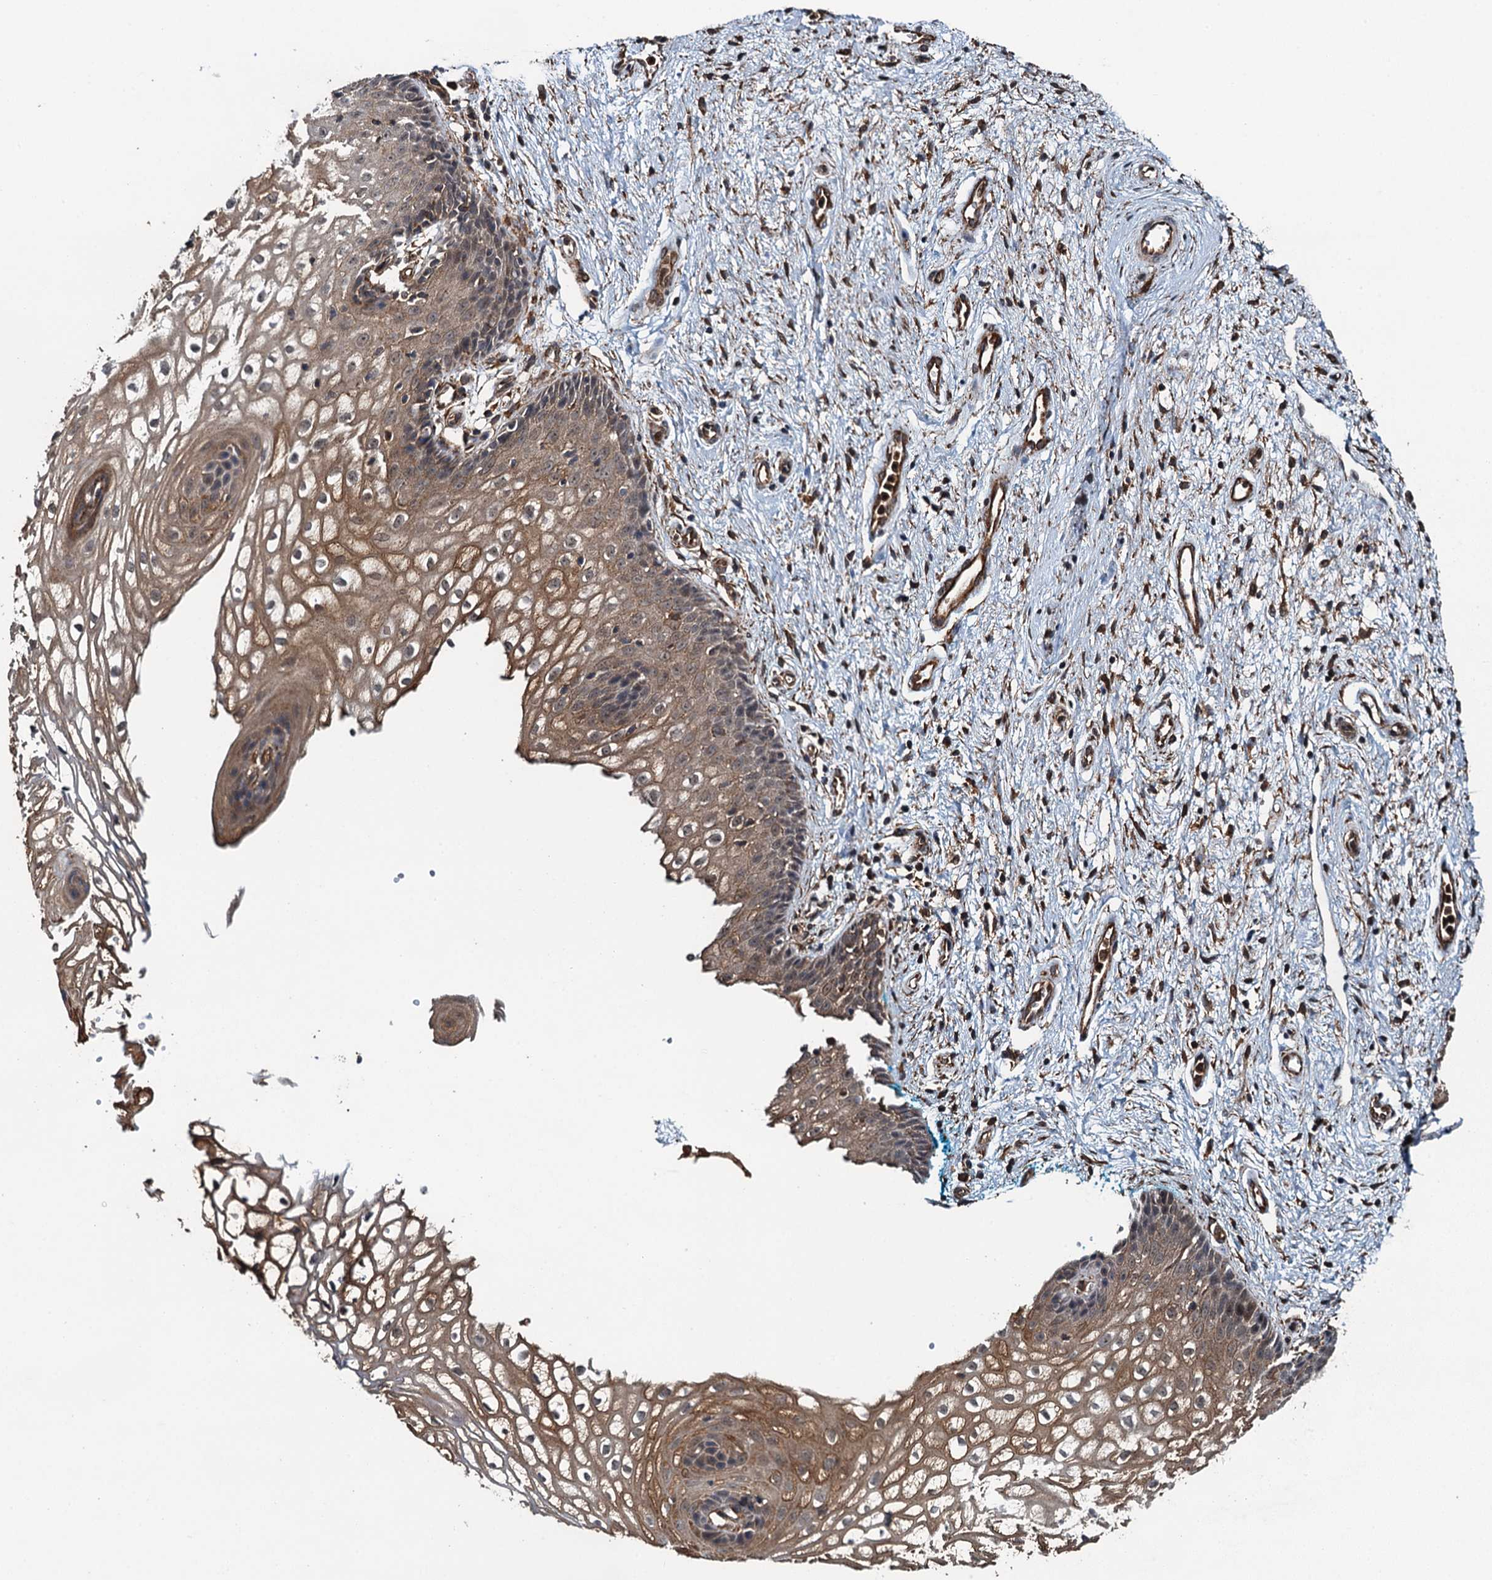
{"staining": {"intensity": "moderate", "quantity": ">75%", "location": "cytoplasmic/membranous"}, "tissue": "vagina", "cell_type": "Squamous epithelial cells", "image_type": "normal", "snomed": [{"axis": "morphology", "description": "Normal tissue, NOS"}, {"axis": "topography", "description": "Vagina"}], "caption": "A medium amount of moderate cytoplasmic/membranous staining is appreciated in about >75% of squamous epithelial cells in unremarkable vagina.", "gene": "WHAMM", "patient": {"sex": "female", "age": 34}}